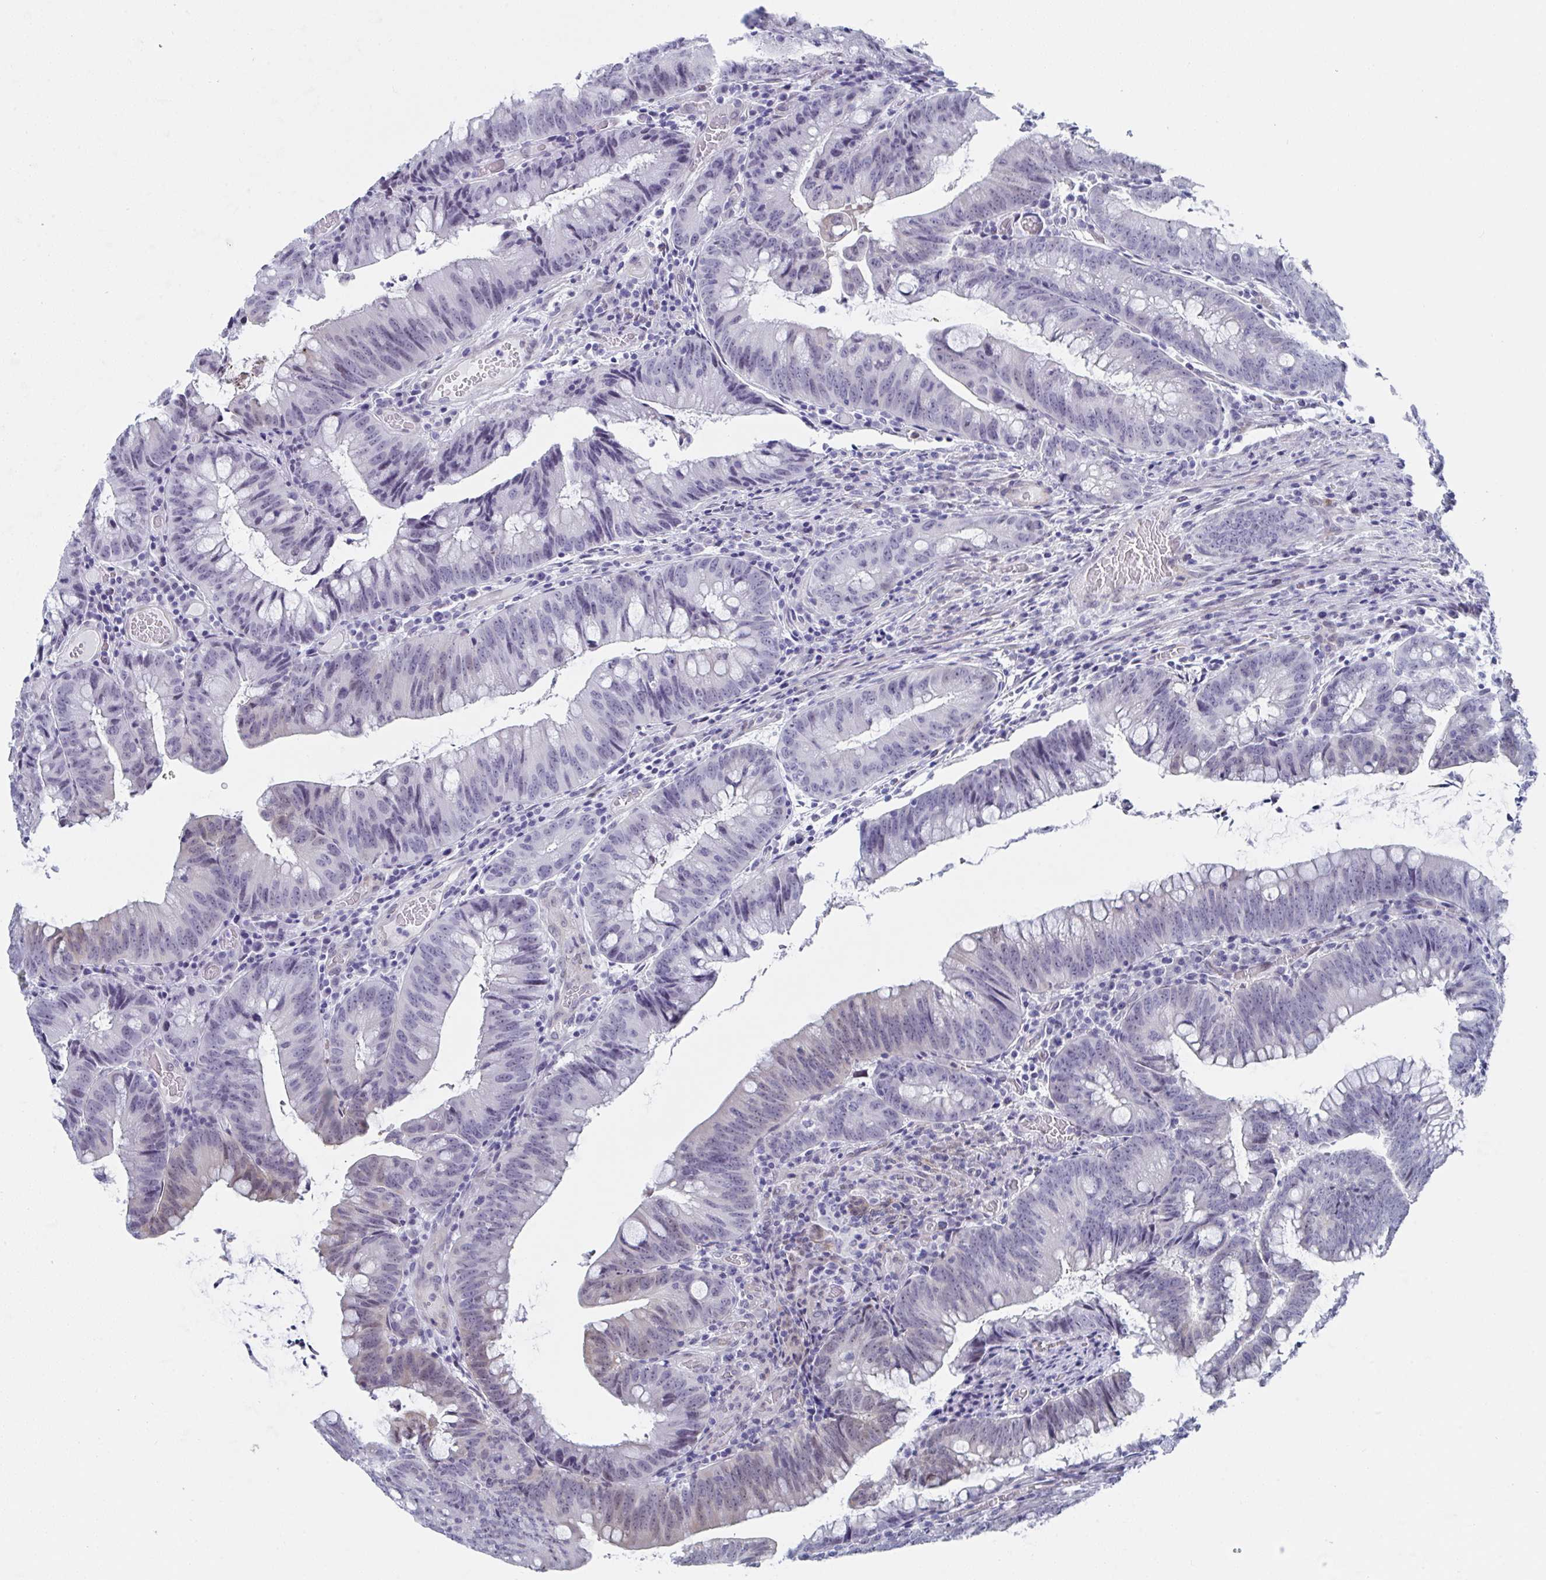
{"staining": {"intensity": "weak", "quantity": "<25%", "location": "cytoplasmic/membranous,nuclear"}, "tissue": "colorectal cancer", "cell_type": "Tumor cells", "image_type": "cancer", "snomed": [{"axis": "morphology", "description": "Adenocarcinoma, NOS"}, {"axis": "topography", "description": "Colon"}], "caption": "Colorectal cancer was stained to show a protein in brown. There is no significant positivity in tumor cells.", "gene": "MFSD4A", "patient": {"sex": "male", "age": 62}}